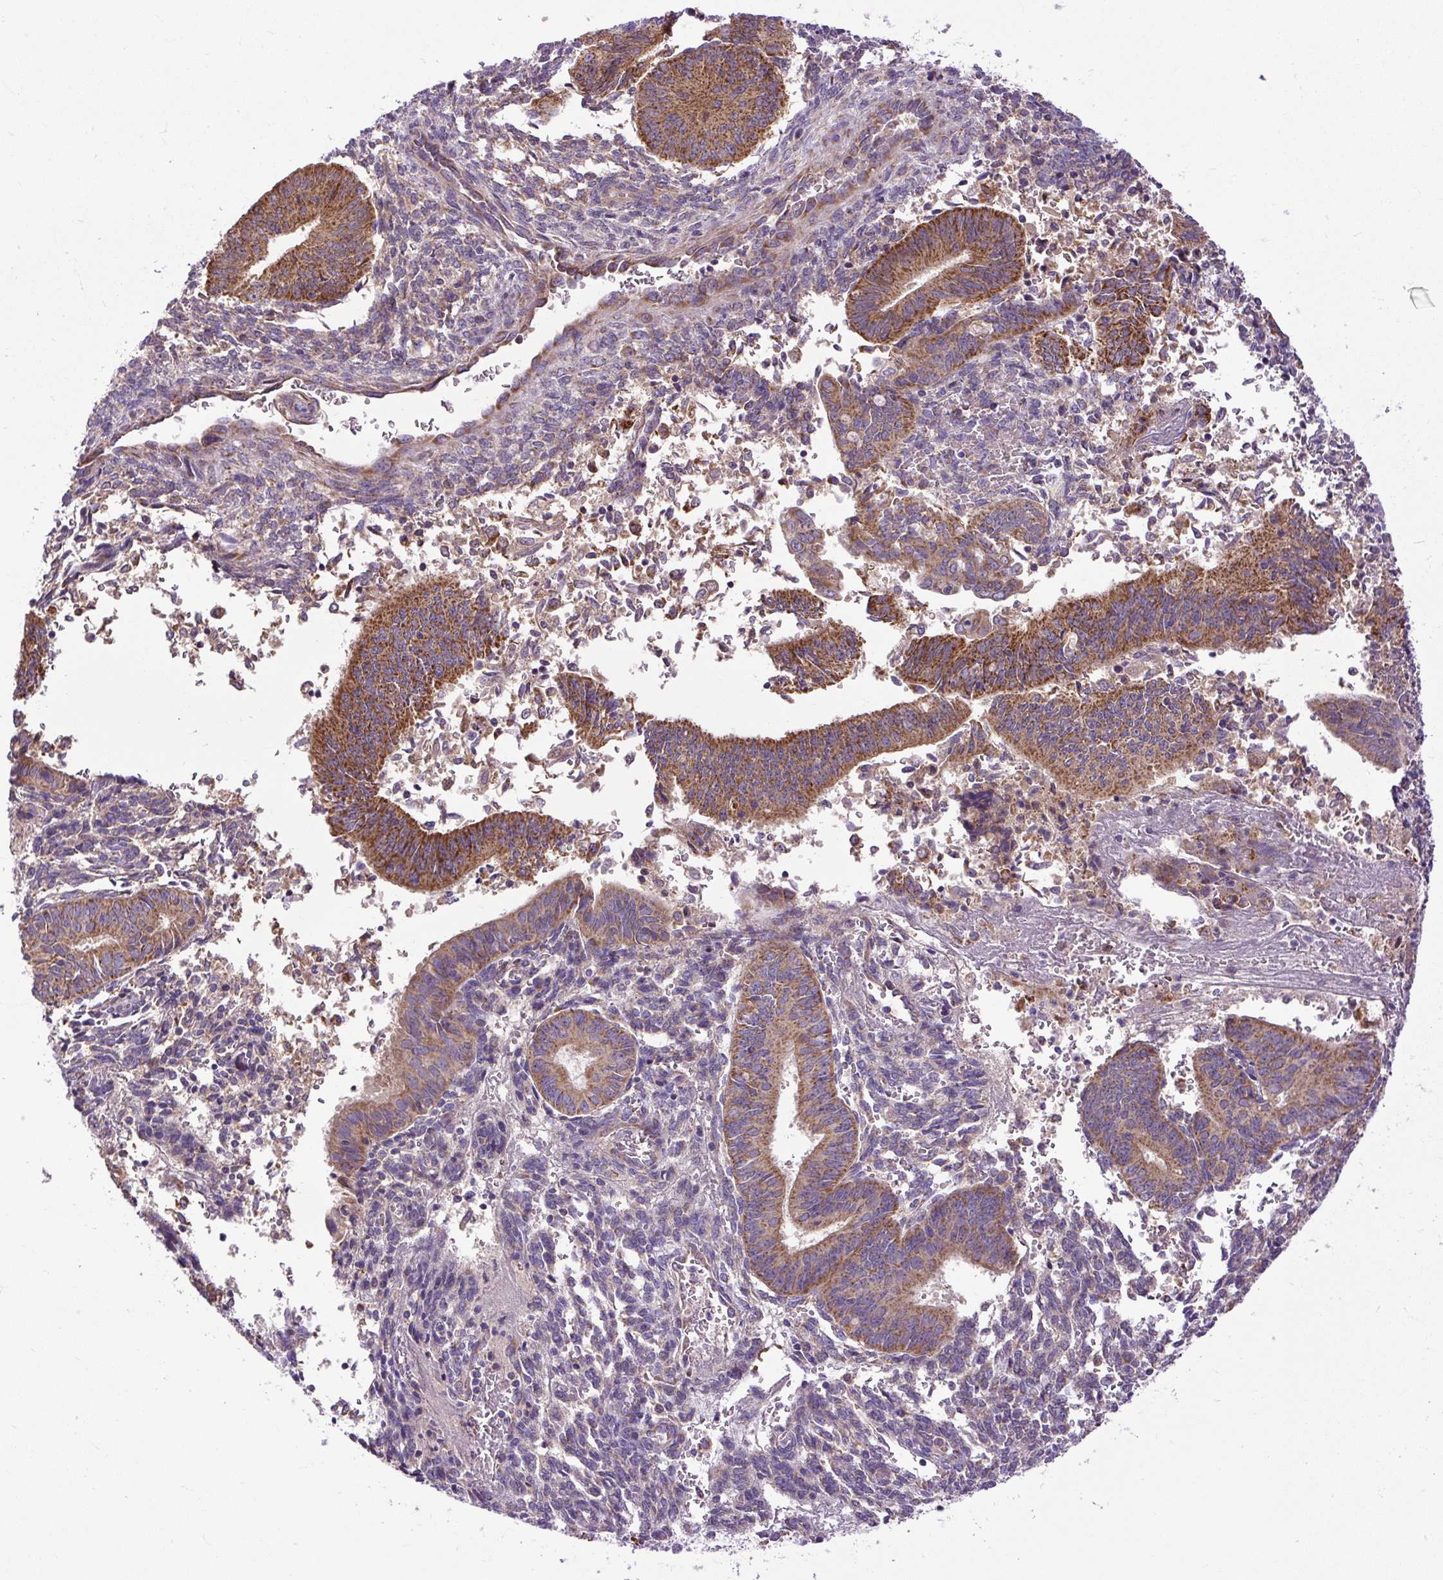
{"staining": {"intensity": "moderate", "quantity": ">75%", "location": "cytoplasmic/membranous"}, "tissue": "endometrial cancer", "cell_type": "Tumor cells", "image_type": "cancer", "snomed": [{"axis": "morphology", "description": "Adenocarcinoma, NOS"}, {"axis": "topography", "description": "Endometrium"}], "caption": "Tumor cells display medium levels of moderate cytoplasmic/membranous positivity in about >75% of cells in human endometrial adenocarcinoma.", "gene": "TM2D3", "patient": {"sex": "female", "age": 50}}